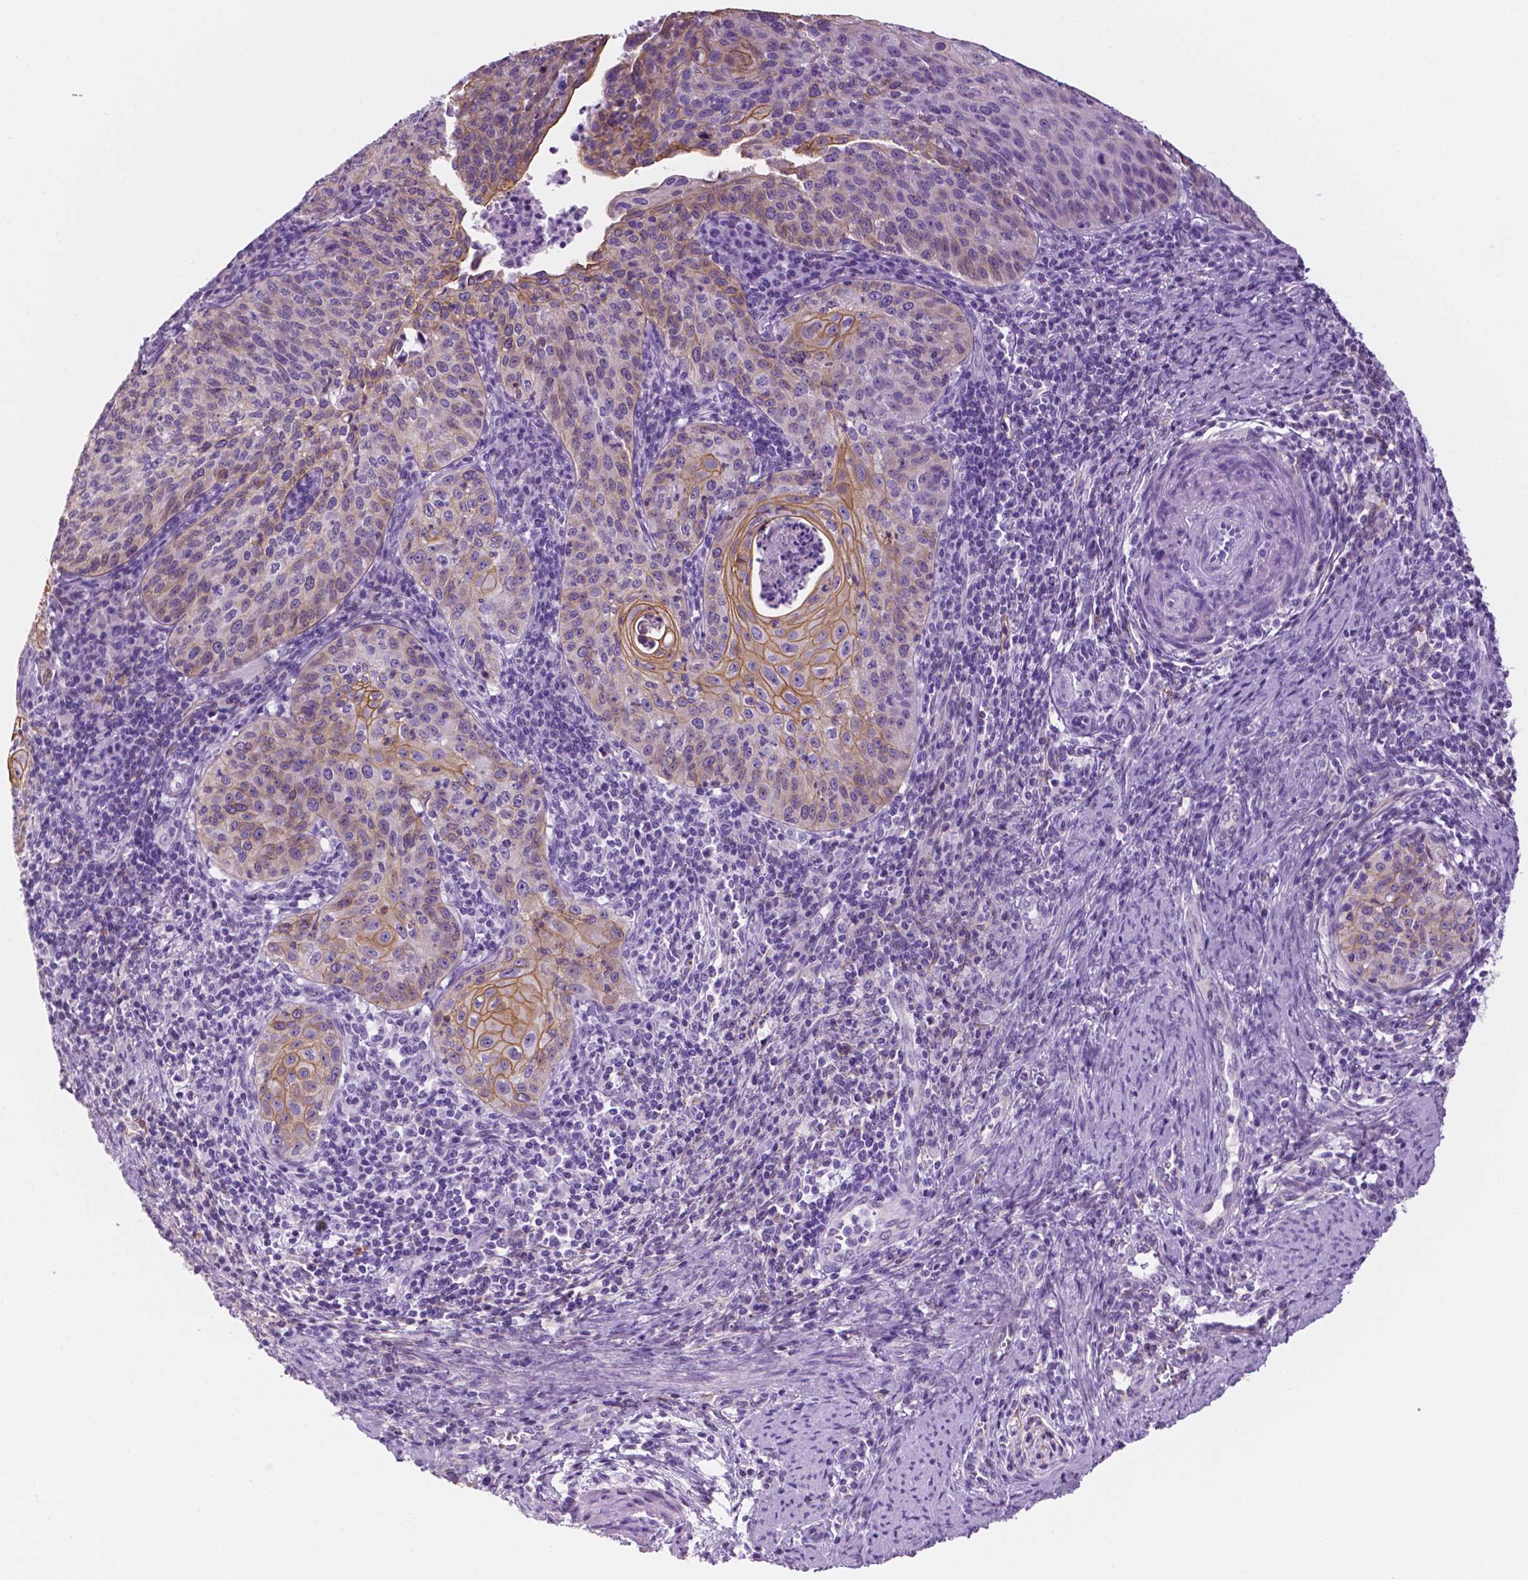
{"staining": {"intensity": "moderate", "quantity": "25%-75%", "location": "cytoplasmic/membranous"}, "tissue": "cervical cancer", "cell_type": "Tumor cells", "image_type": "cancer", "snomed": [{"axis": "morphology", "description": "Squamous cell carcinoma, NOS"}, {"axis": "topography", "description": "Cervix"}], "caption": "Immunohistochemical staining of human cervical cancer reveals moderate cytoplasmic/membranous protein expression in approximately 25%-75% of tumor cells.", "gene": "PPL", "patient": {"sex": "female", "age": 30}}